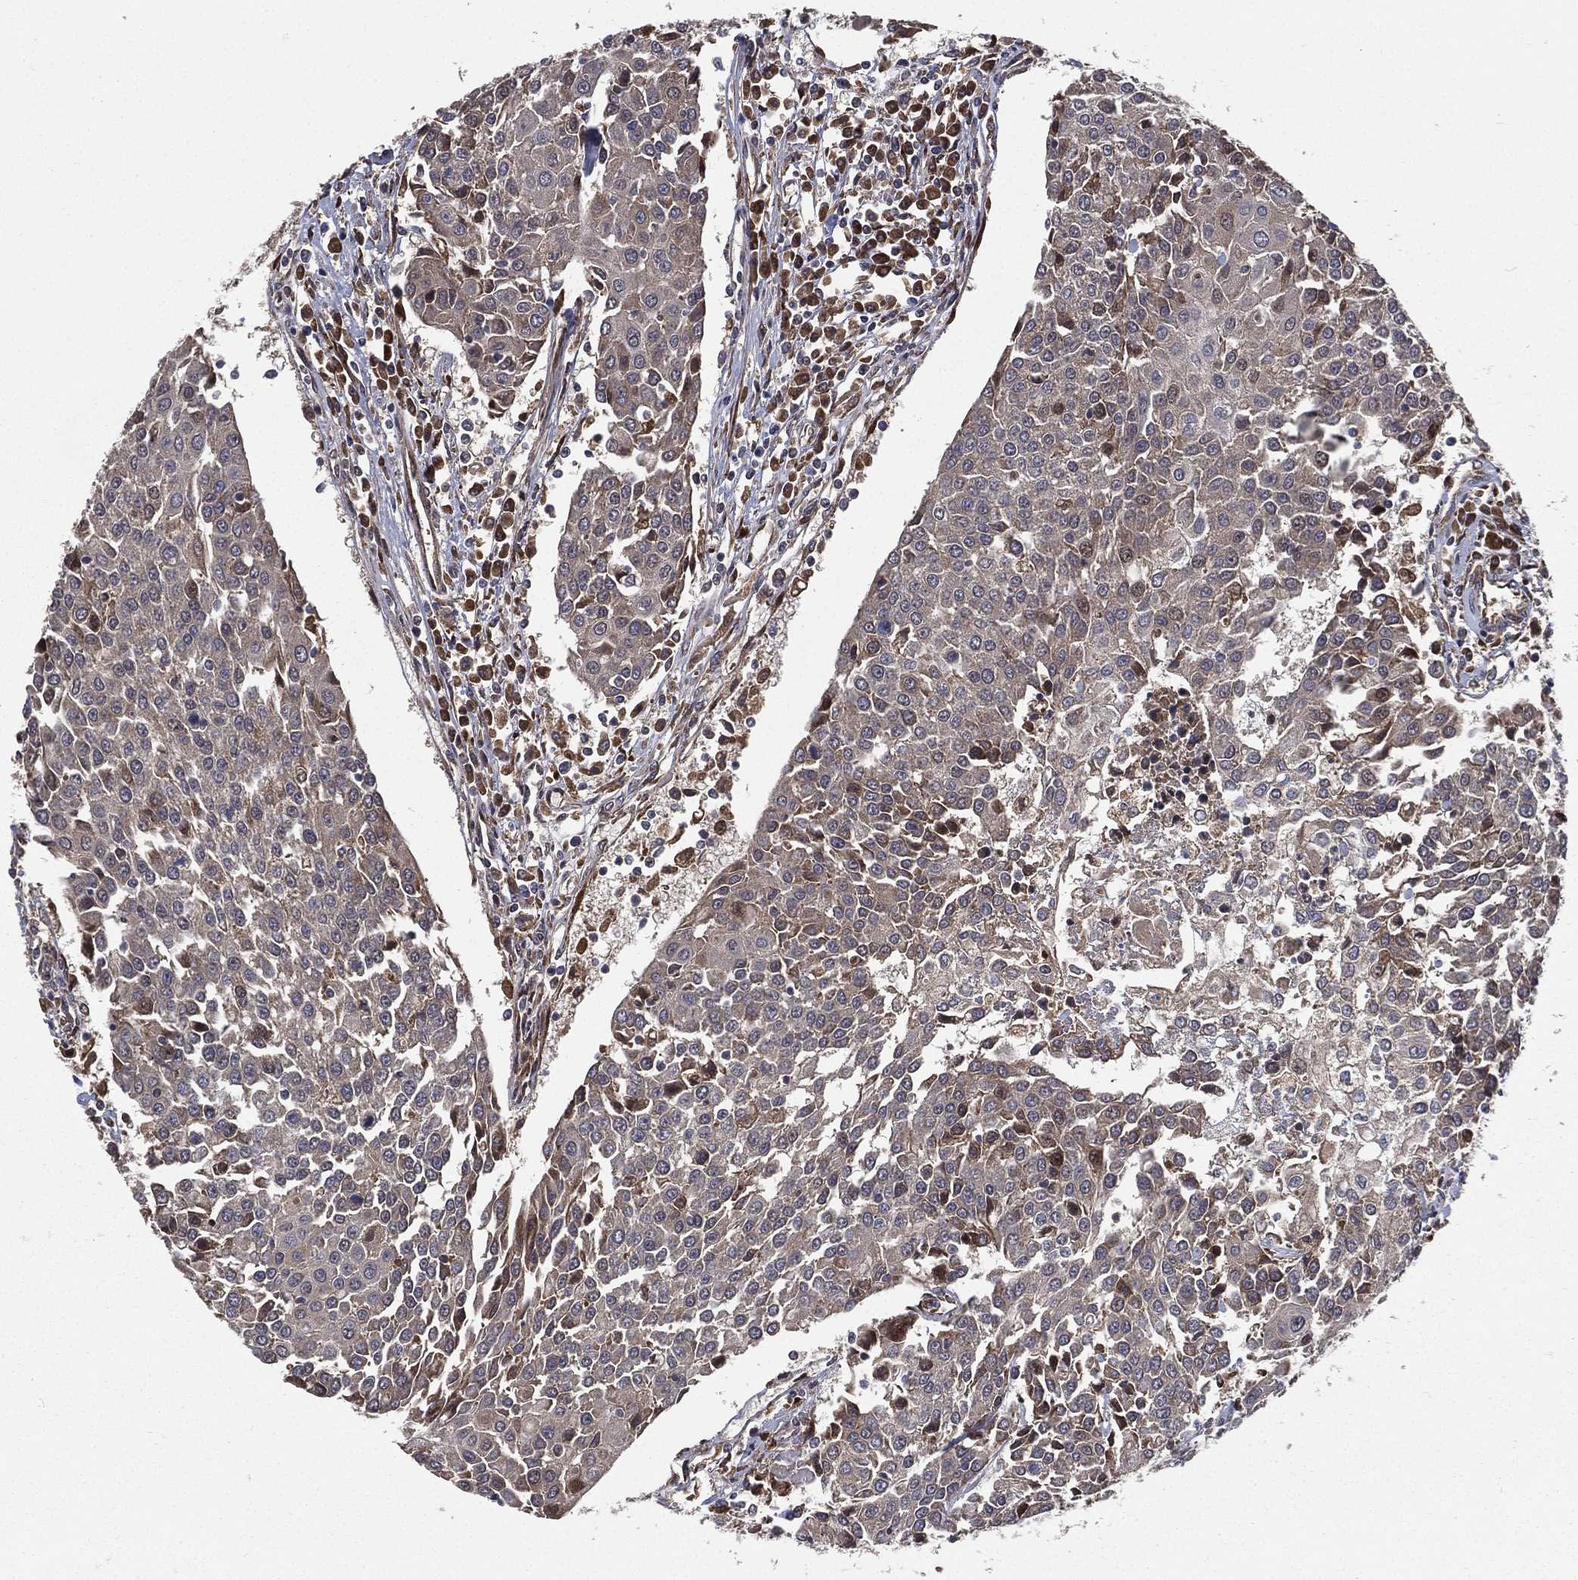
{"staining": {"intensity": "moderate", "quantity": "<25%", "location": "cytoplasmic/membranous,nuclear"}, "tissue": "urothelial cancer", "cell_type": "Tumor cells", "image_type": "cancer", "snomed": [{"axis": "morphology", "description": "Urothelial carcinoma, High grade"}, {"axis": "topography", "description": "Urinary bladder"}], "caption": "An image showing moderate cytoplasmic/membranous and nuclear positivity in about <25% of tumor cells in high-grade urothelial carcinoma, as visualized by brown immunohistochemical staining.", "gene": "RAB11FIP4", "patient": {"sex": "female", "age": 85}}